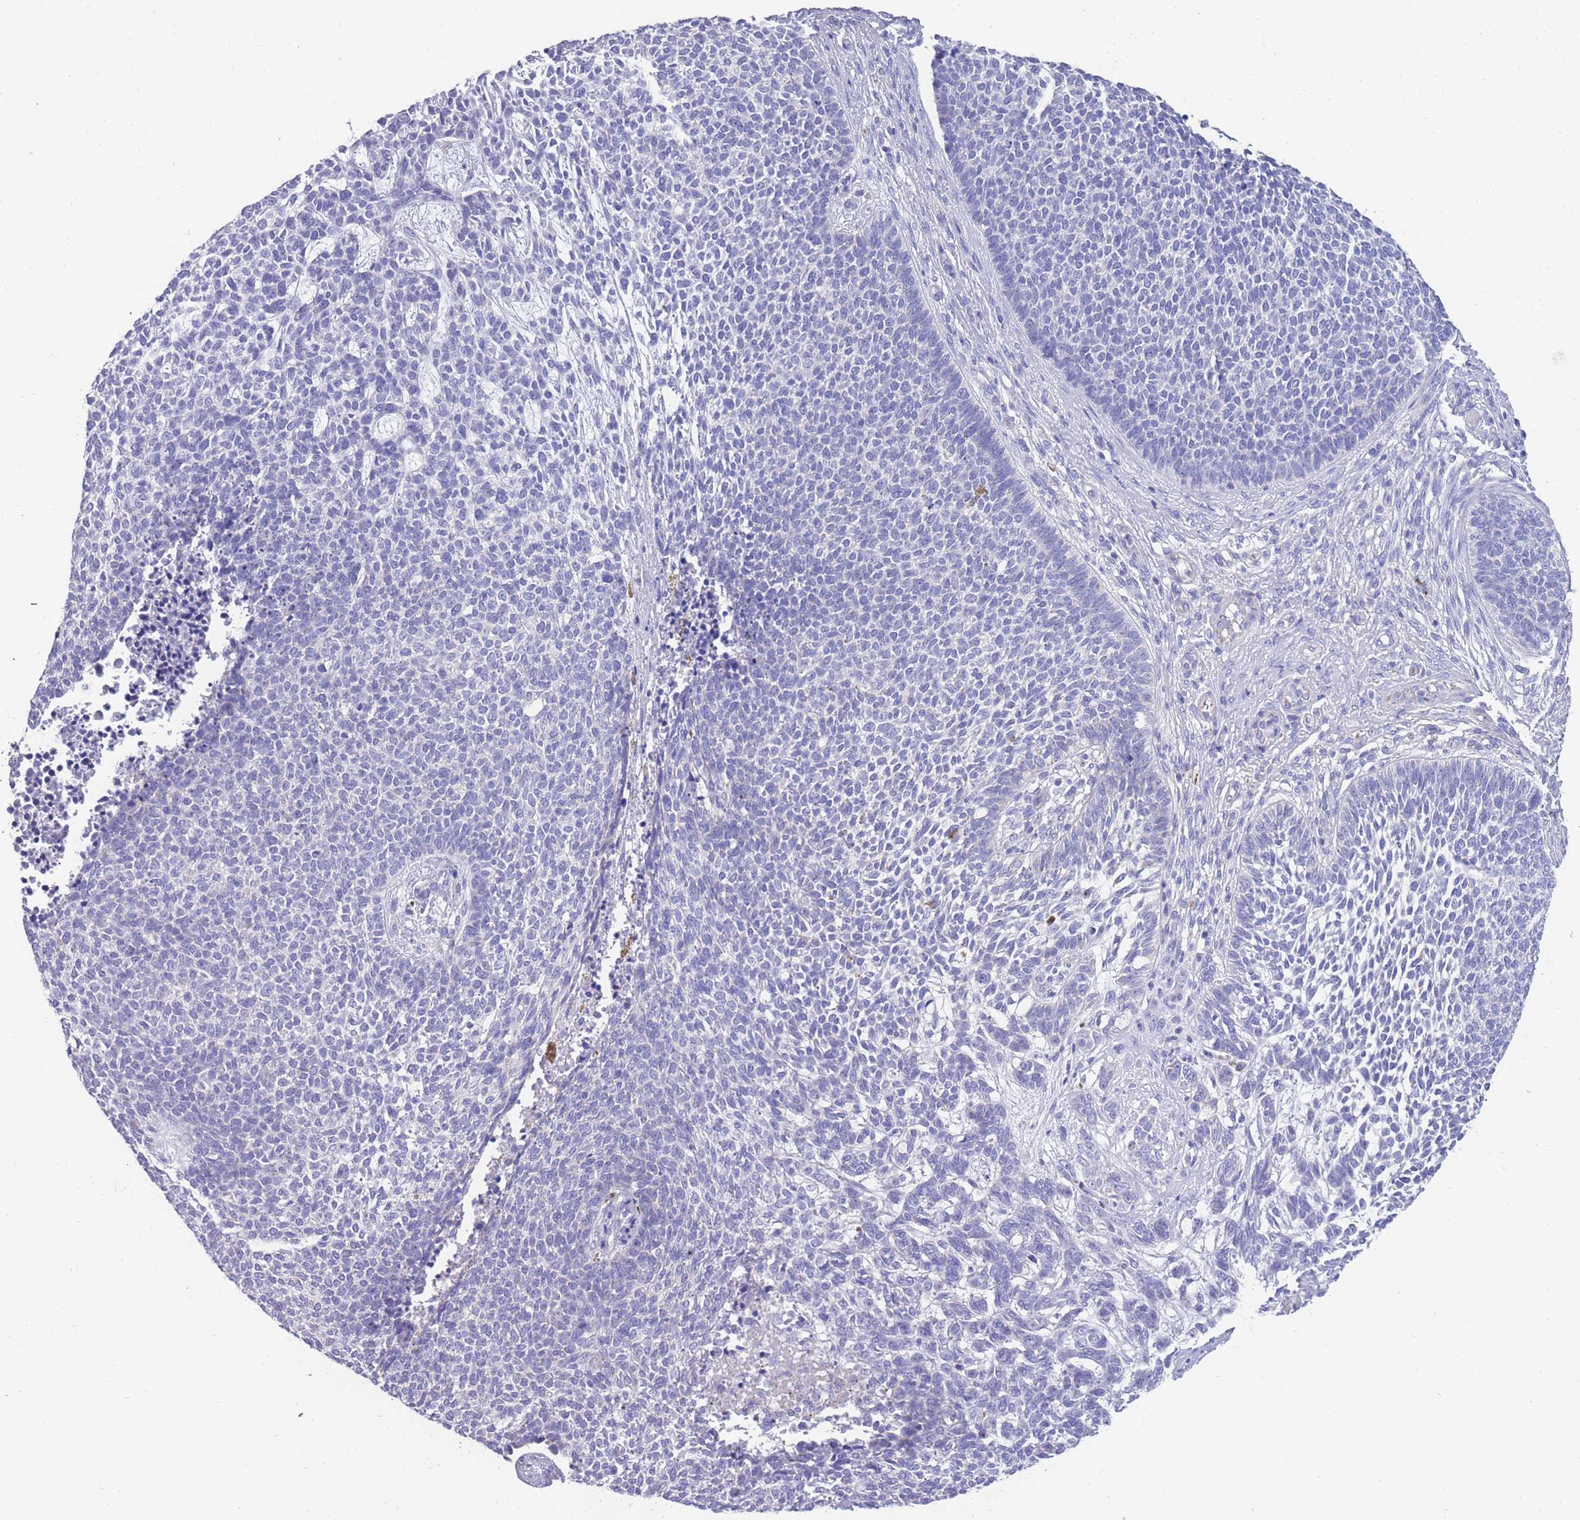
{"staining": {"intensity": "negative", "quantity": "none", "location": "none"}, "tissue": "skin cancer", "cell_type": "Tumor cells", "image_type": "cancer", "snomed": [{"axis": "morphology", "description": "Basal cell carcinoma"}, {"axis": "topography", "description": "Skin"}], "caption": "This is a histopathology image of immunohistochemistry staining of skin cancer (basal cell carcinoma), which shows no expression in tumor cells. (Immunohistochemistry, brightfield microscopy, high magnification).", "gene": "INTS2", "patient": {"sex": "female", "age": 84}}